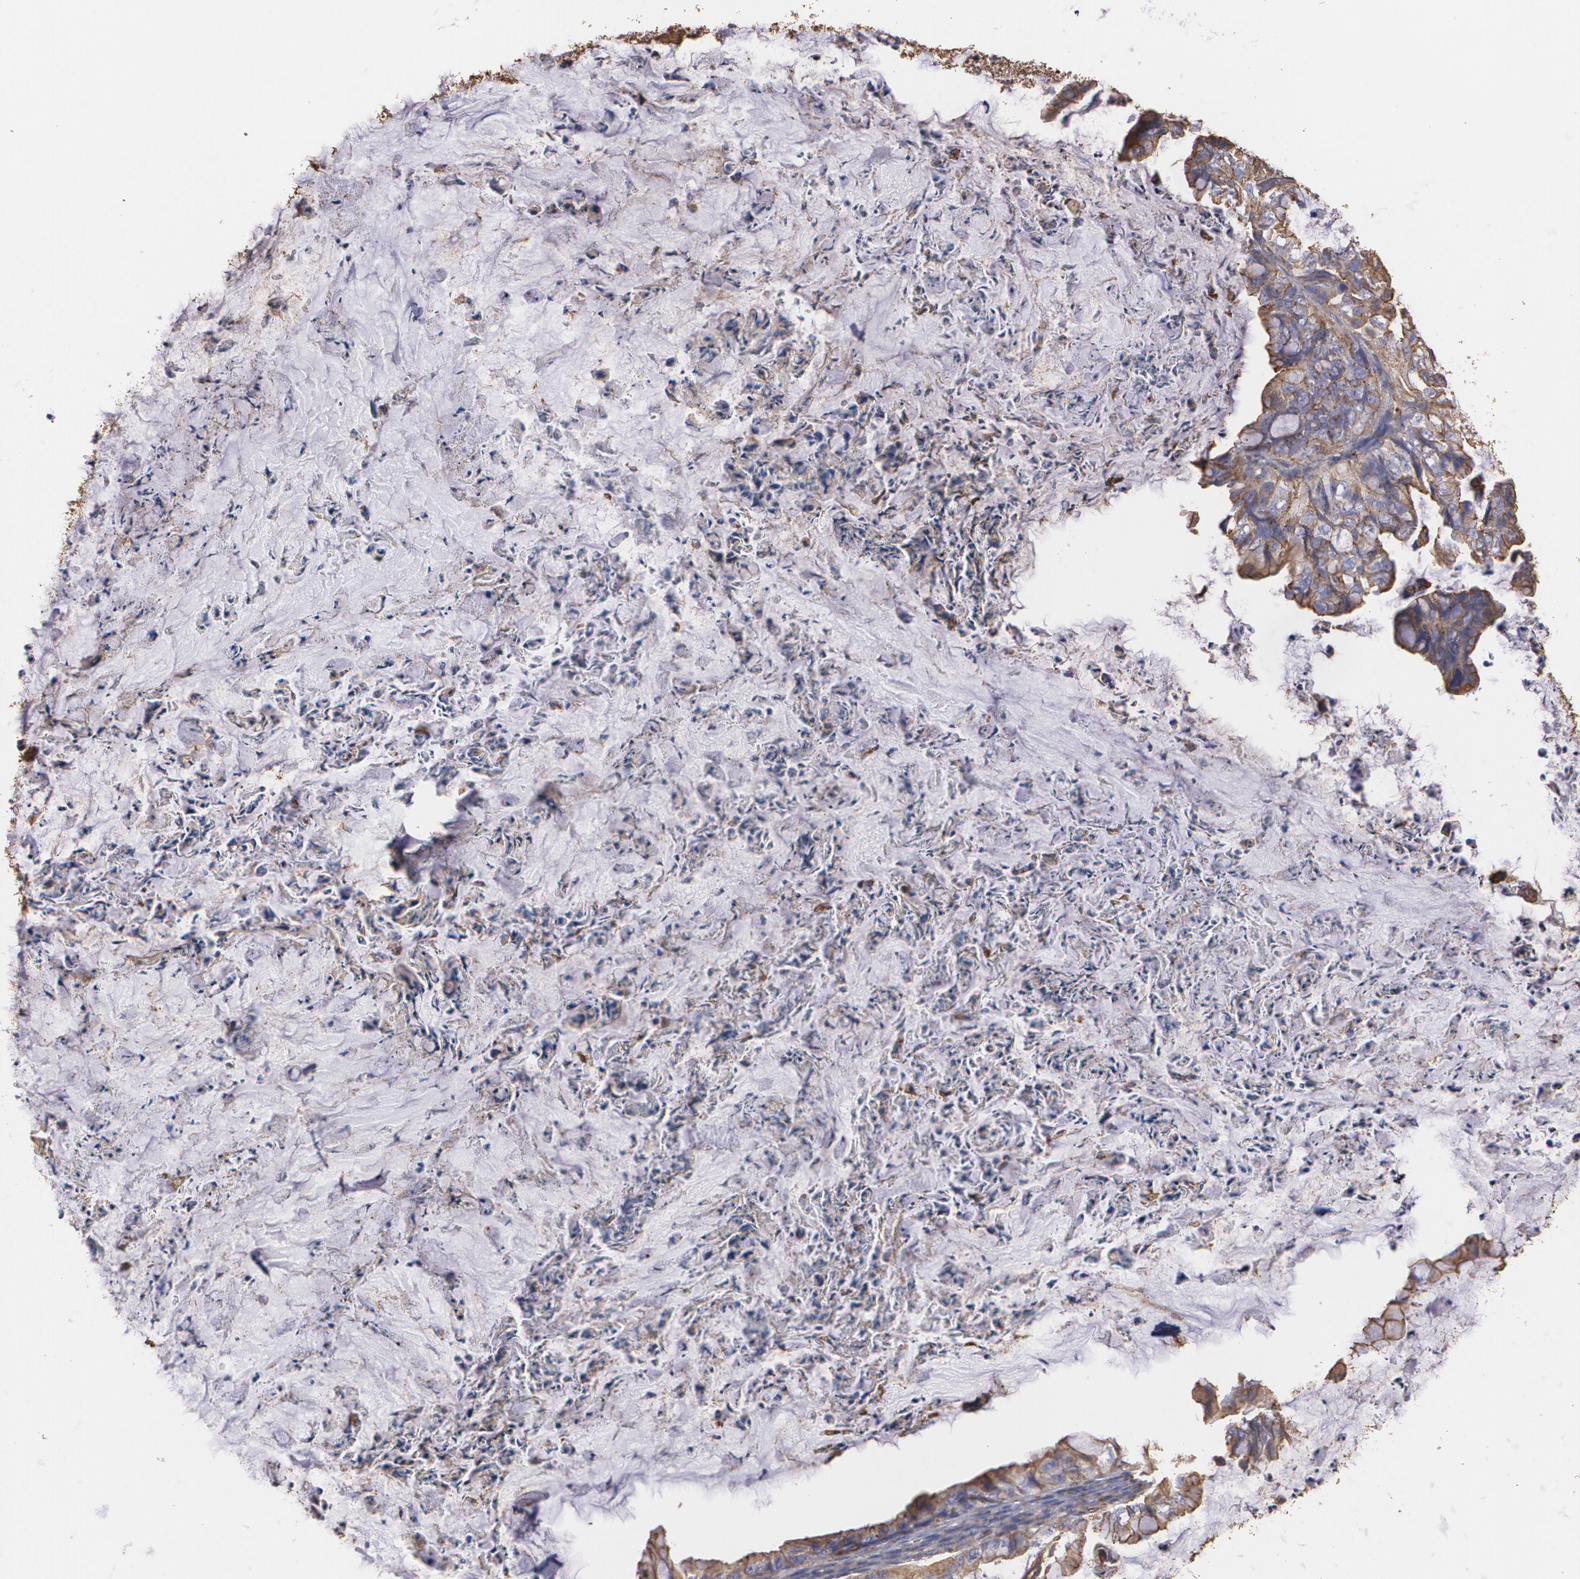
{"staining": {"intensity": "moderate", "quantity": ">75%", "location": "cytoplasmic/membranous"}, "tissue": "ovarian cancer", "cell_type": "Tumor cells", "image_type": "cancer", "snomed": [{"axis": "morphology", "description": "Cystadenocarcinoma, mucinous, NOS"}, {"axis": "topography", "description": "Ovary"}], "caption": "IHC of ovarian cancer displays medium levels of moderate cytoplasmic/membranous staining in approximately >75% of tumor cells.", "gene": "TJP1", "patient": {"sex": "female", "age": 36}}